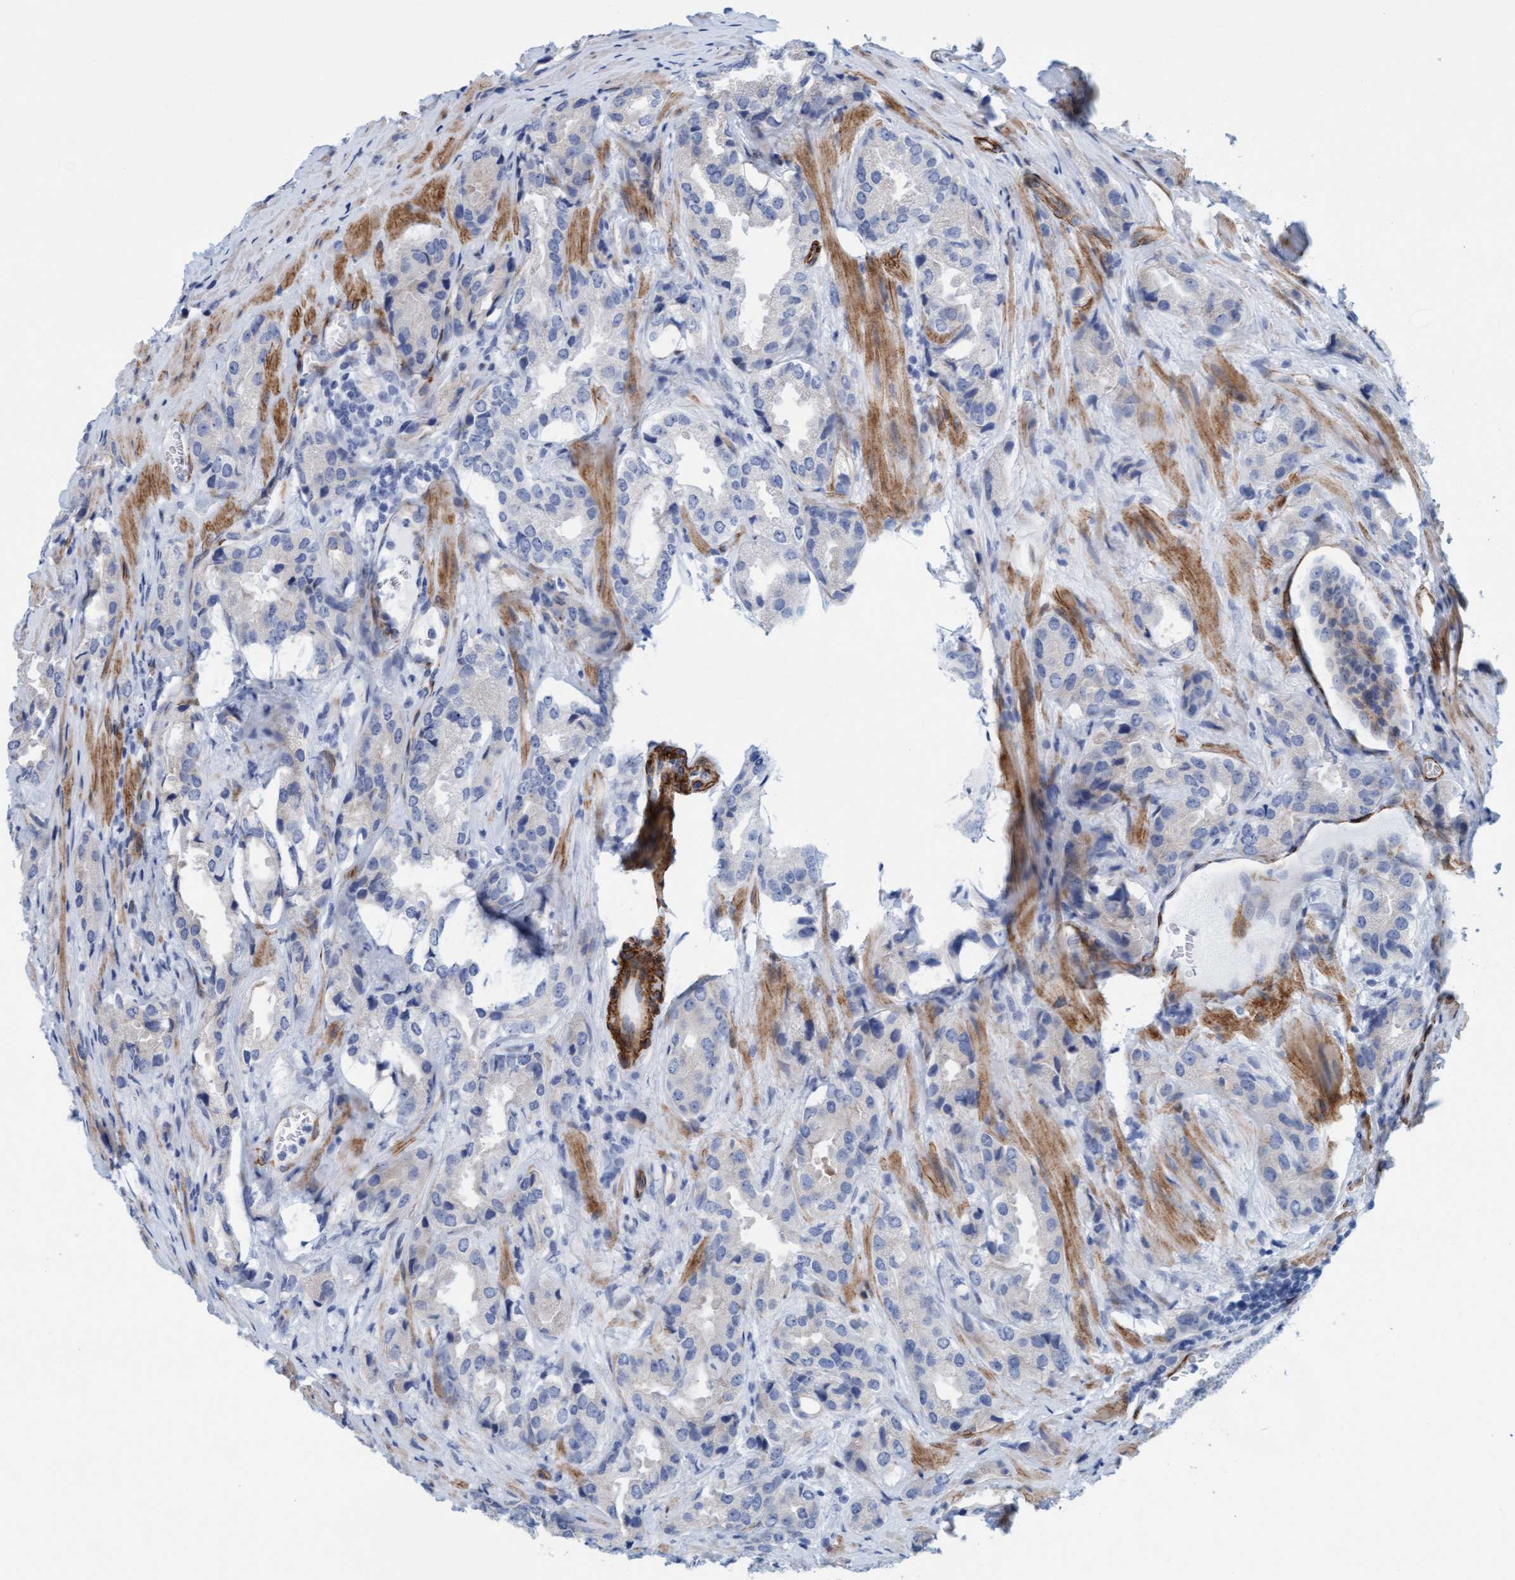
{"staining": {"intensity": "negative", "quantity": "none", "location": "none"}, "tissue": "prostate cancer", "cell_type": "Tumor cells", "image_type": "cancer", "snomed": [{"axis": "morphology", "description": "Adenocarcinoma, High grade"}, {"axis": "topography", "description": "Prostate"}], "caption": "Tumor cells are negative for brown protein staining in prostate cancer.", "gene": "MTFR1", "patient": {"sex": "male", "age": 63}}